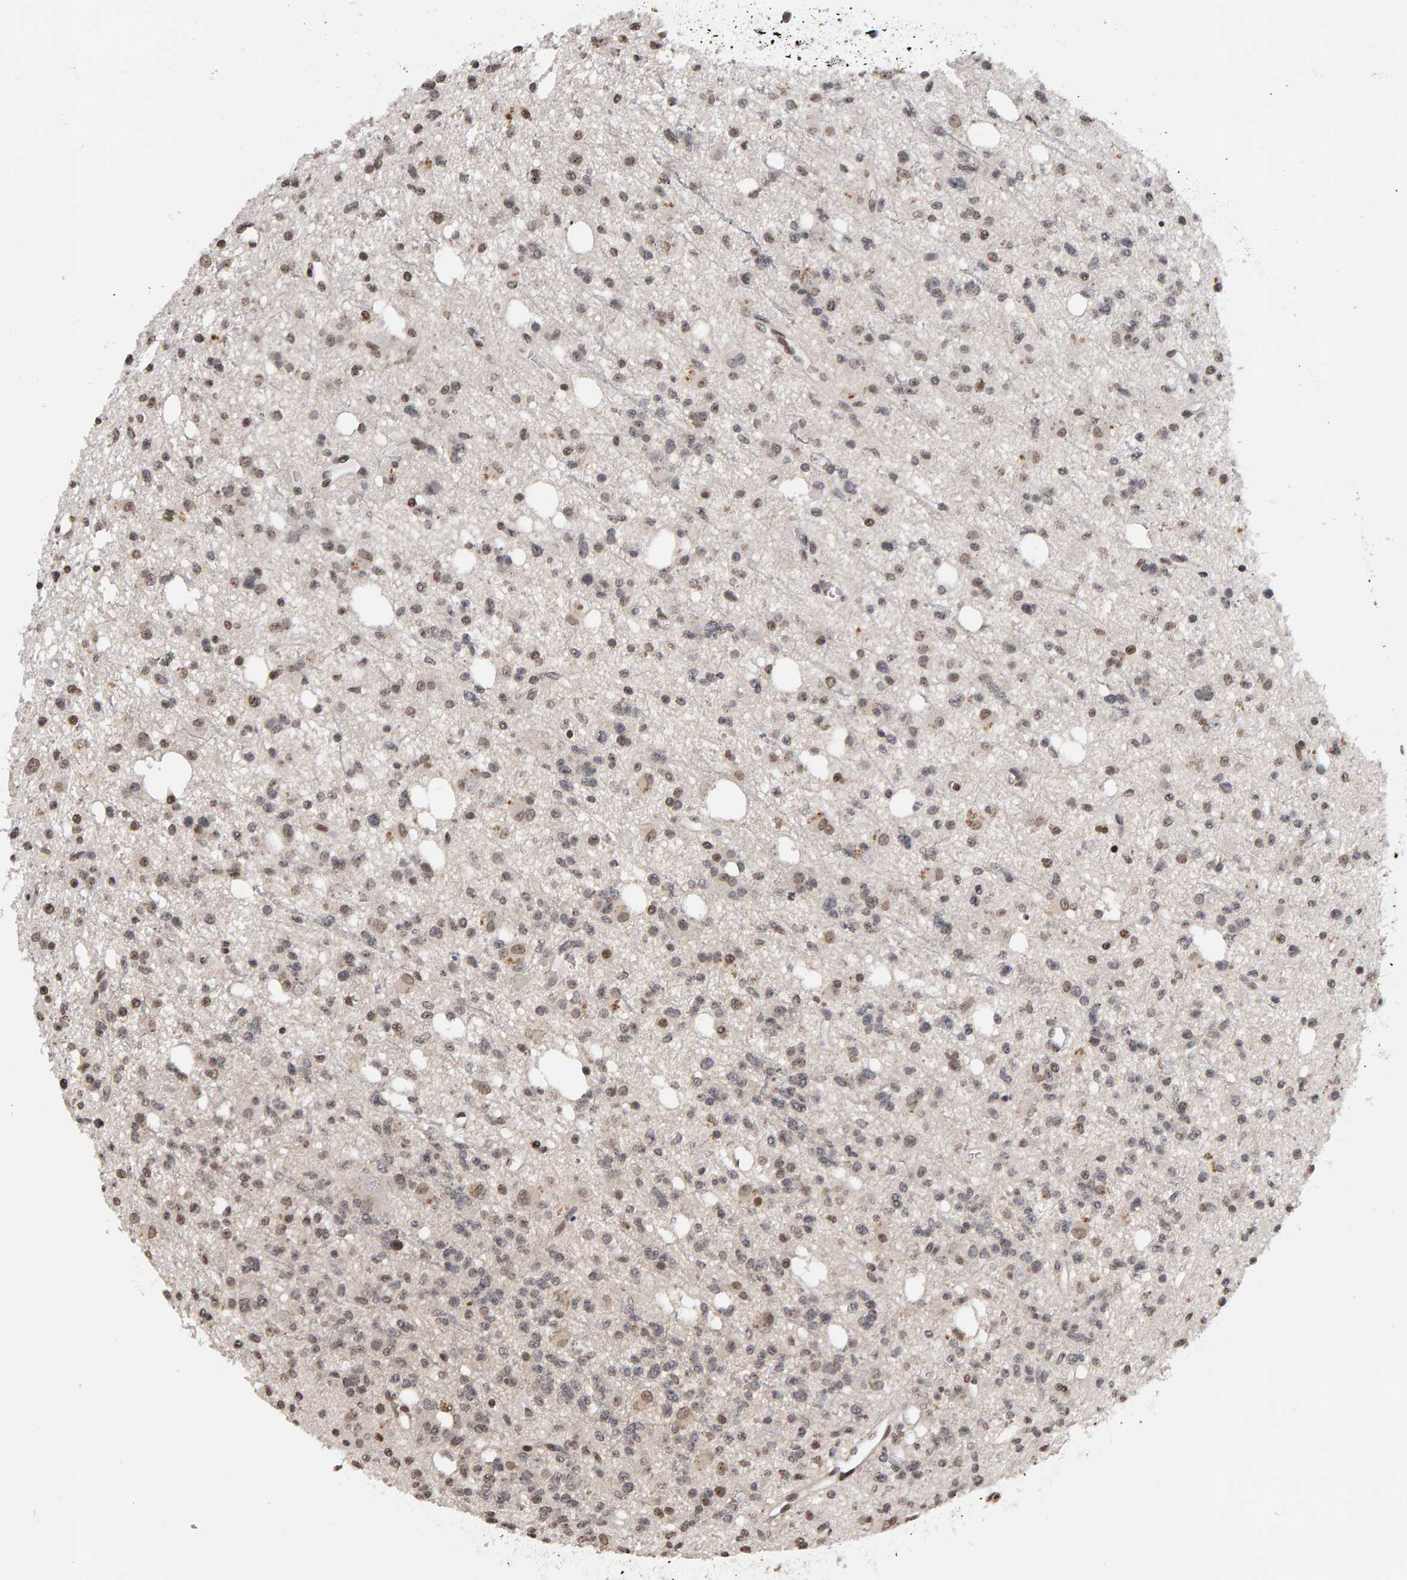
{"staining": {"intensity": "weak", "quantity": ">75%", "location": "nuclear"}, "tissue": "glioma", "cell_type": "Tumor cells", "image_type": "cancer", "snomed": [{"axis": "morphology", "description": "Glioma, malignant, High grade"}, {"axis": "topography", "description": "Brain"}], "caption": "This image demonstrates immunohistochemistry staining of glioma, with low weak nuclear expression in about >75% of tumor cells.", "gene": "TRAM1", "patient": {"sex": "female", "age": 62}}